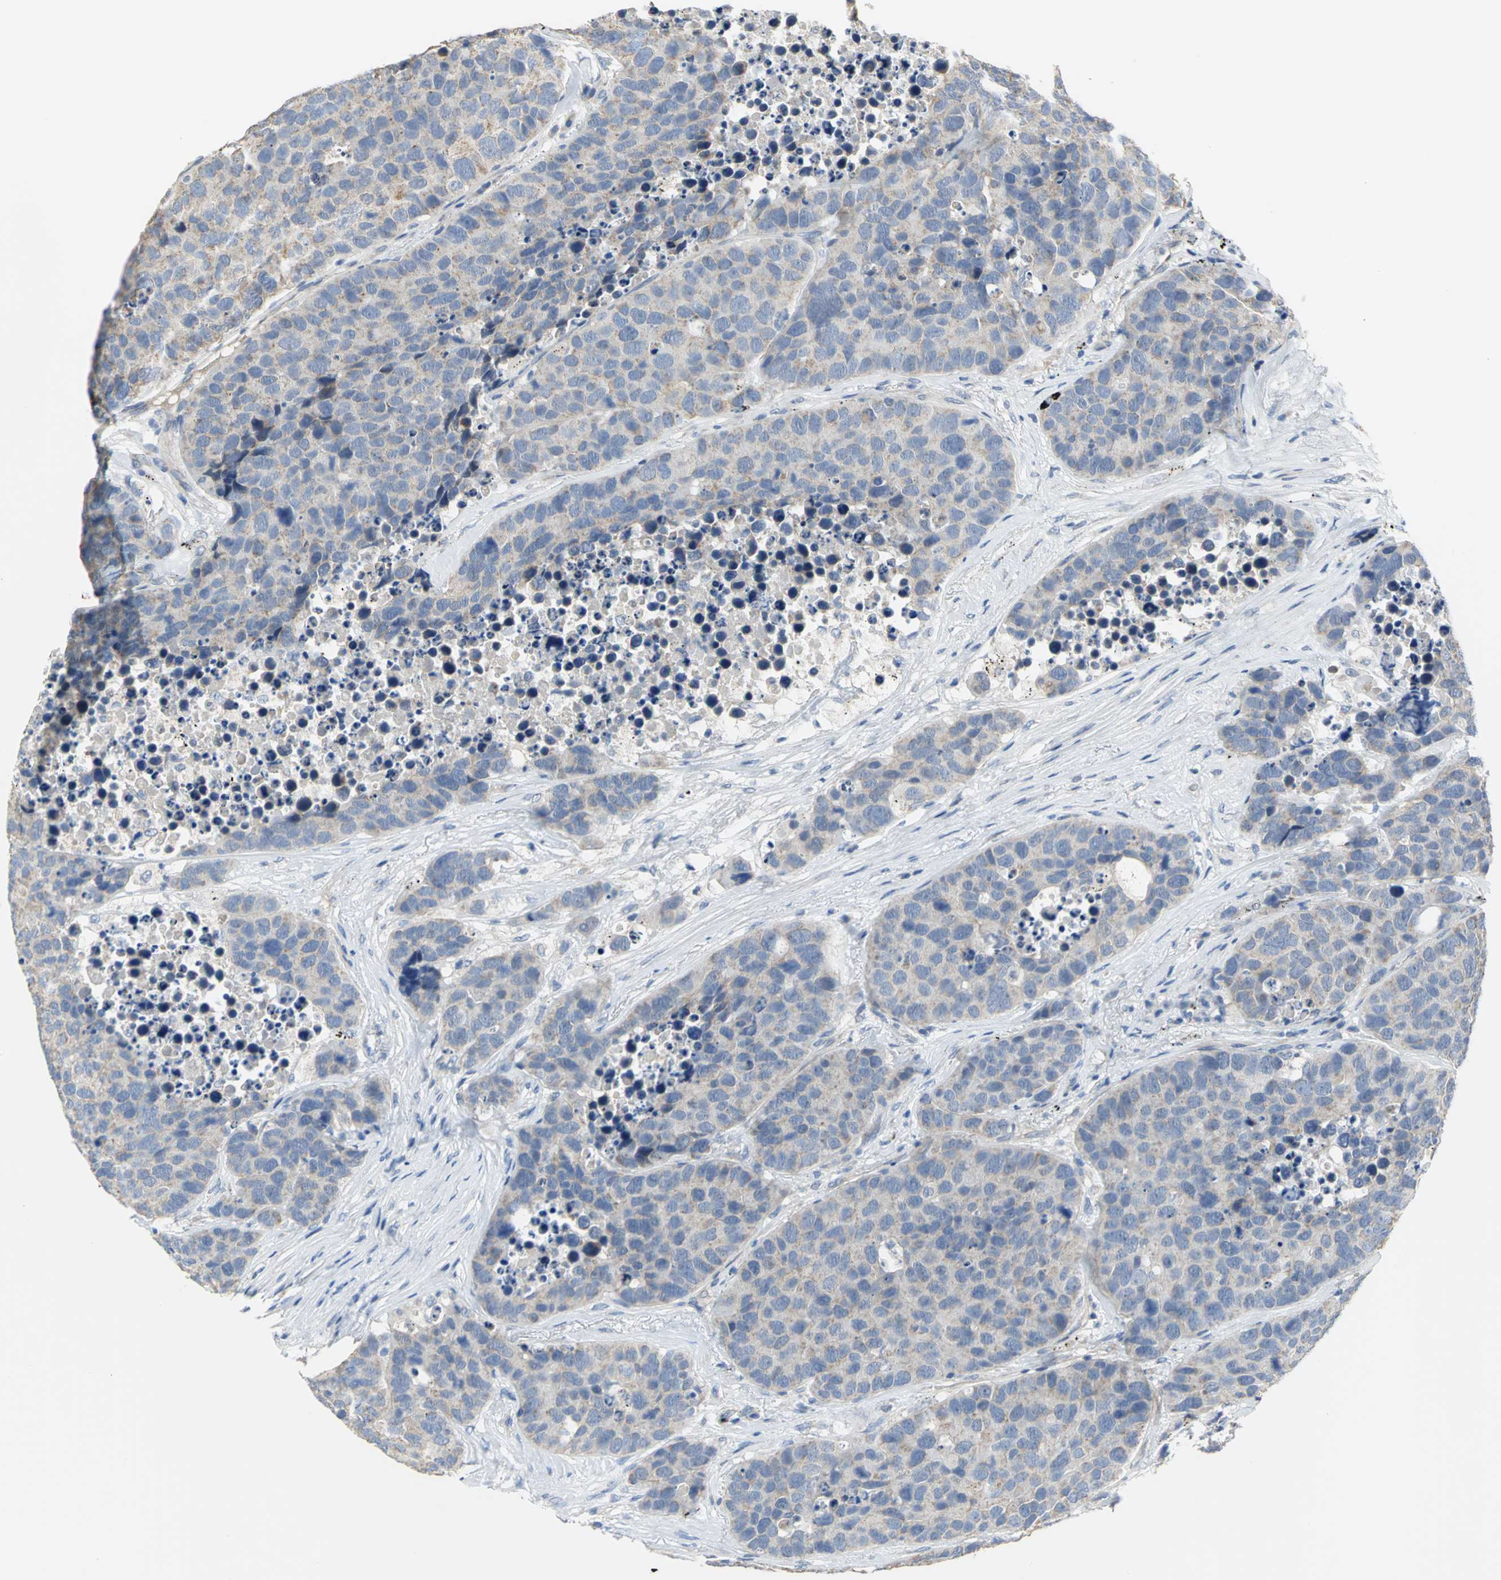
{"staining": {"intensity": "weak", "quantity": "25%-75%", "location": "cytoplasmic/membranous"}, "tissue": "carcinoid", "cell_type": "Tumor cells", "image_type": "cancer", "snomed": [{"axis": "morphology", "description": "Carcinoid, malignant, NOS"}, {"axis": "topography", "description": "Lung"}], "caption": "Carcinoid stained with a protein marker reveals weak staining in tumor cells.", "gene": "HTR1F", "patient": {"sex": "male", "age": 60}}